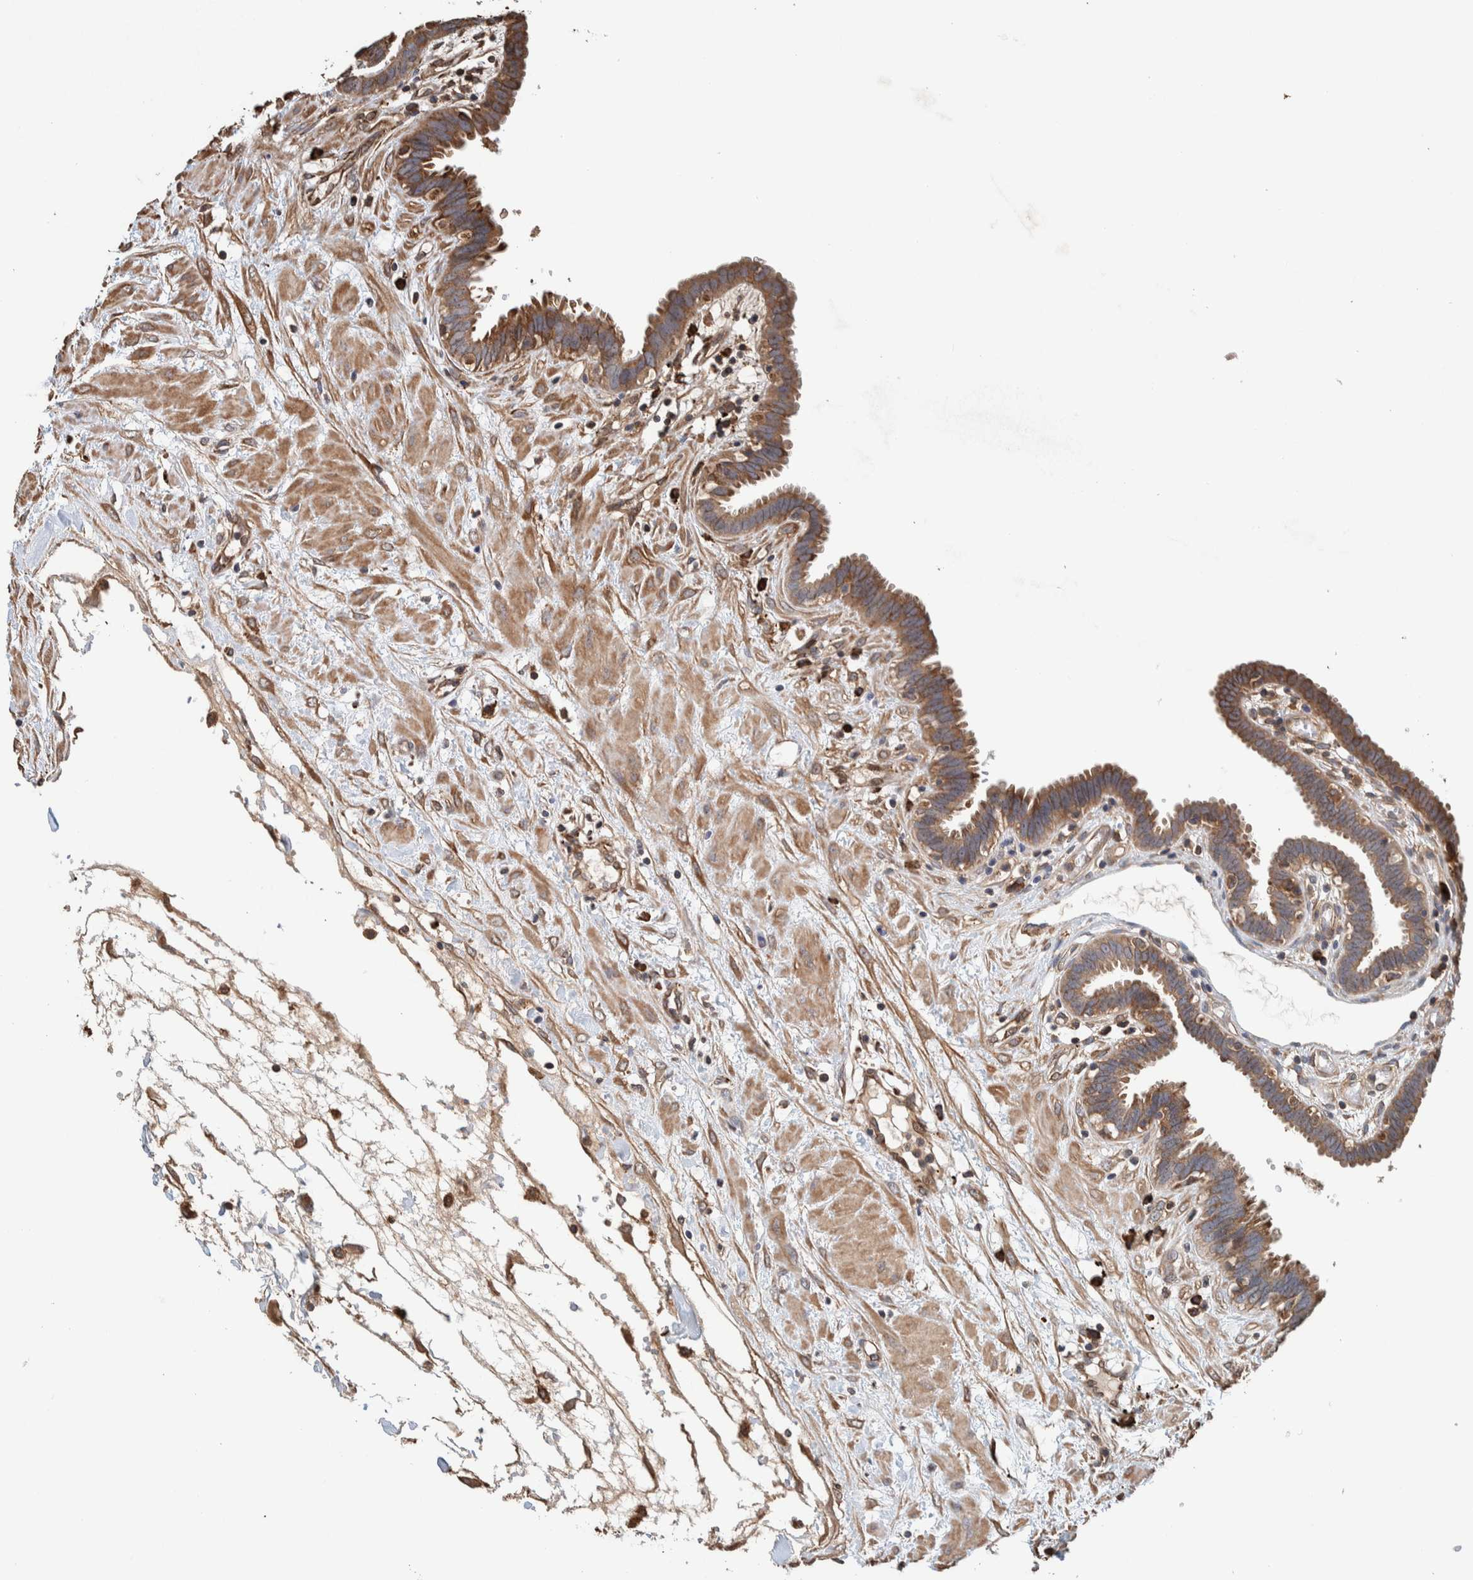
{"staining": {"intensity": "moderate", "quantity": ">75%", "location": "cytoplasmic/membranous"}, "tissue": "fallopian tube", "cell_type": "Glandular cells", "image_type": "normal", "snomed": [{"axis": "morphology", "description": "Normal tissue, NOS"}, {"axis": "topography", "description": "Fallopian tube"}, {"axis": "topography", "description": "Placenta"}], "caption": "The immunohistochemical stain shows moderate cytoplasmic/membranous positivity in glandular cells of unremarkable fallopian tube.", "gene": "PLA2G3", "patient": {"sex": "female", "age": 32}}